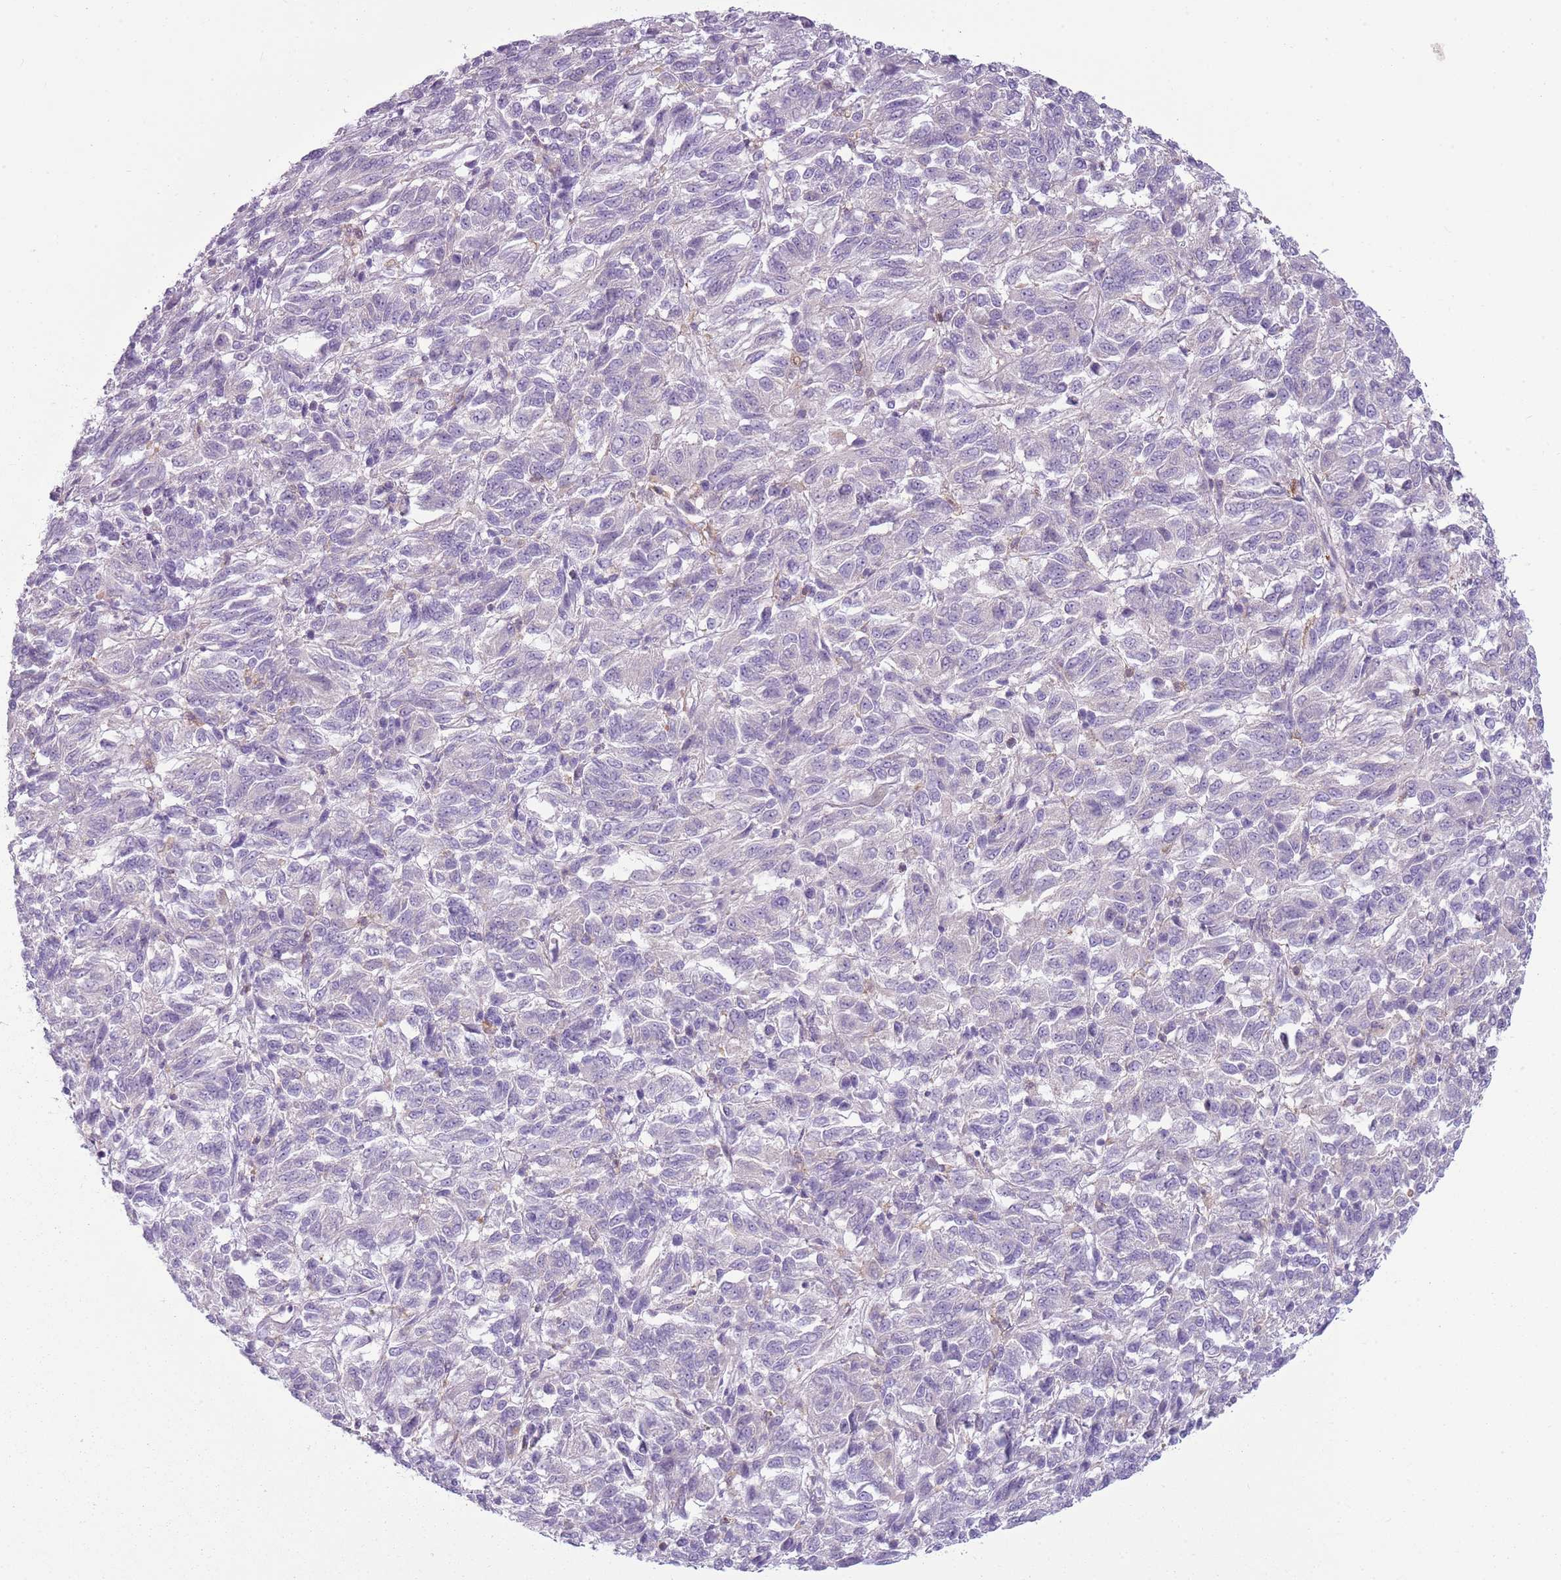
{"staining": {"intensity": "negative", "quantity": "none", "location": "none"}, "tissue": "melanoma", "cell_type": "Tumor cells", "image_type": "cancer", "snomed": [{"axis": "morphology", "description": "Malignant melanoma, Metastatic site"}, {"axis": "topography", "description": "Lung"}], "caption": "This is an IHC image of malignant melanoma (metastatic site). There is no staining in tumor cells.", "gene": "SNX1", "patient": {"sex": "male", "age": 64}}